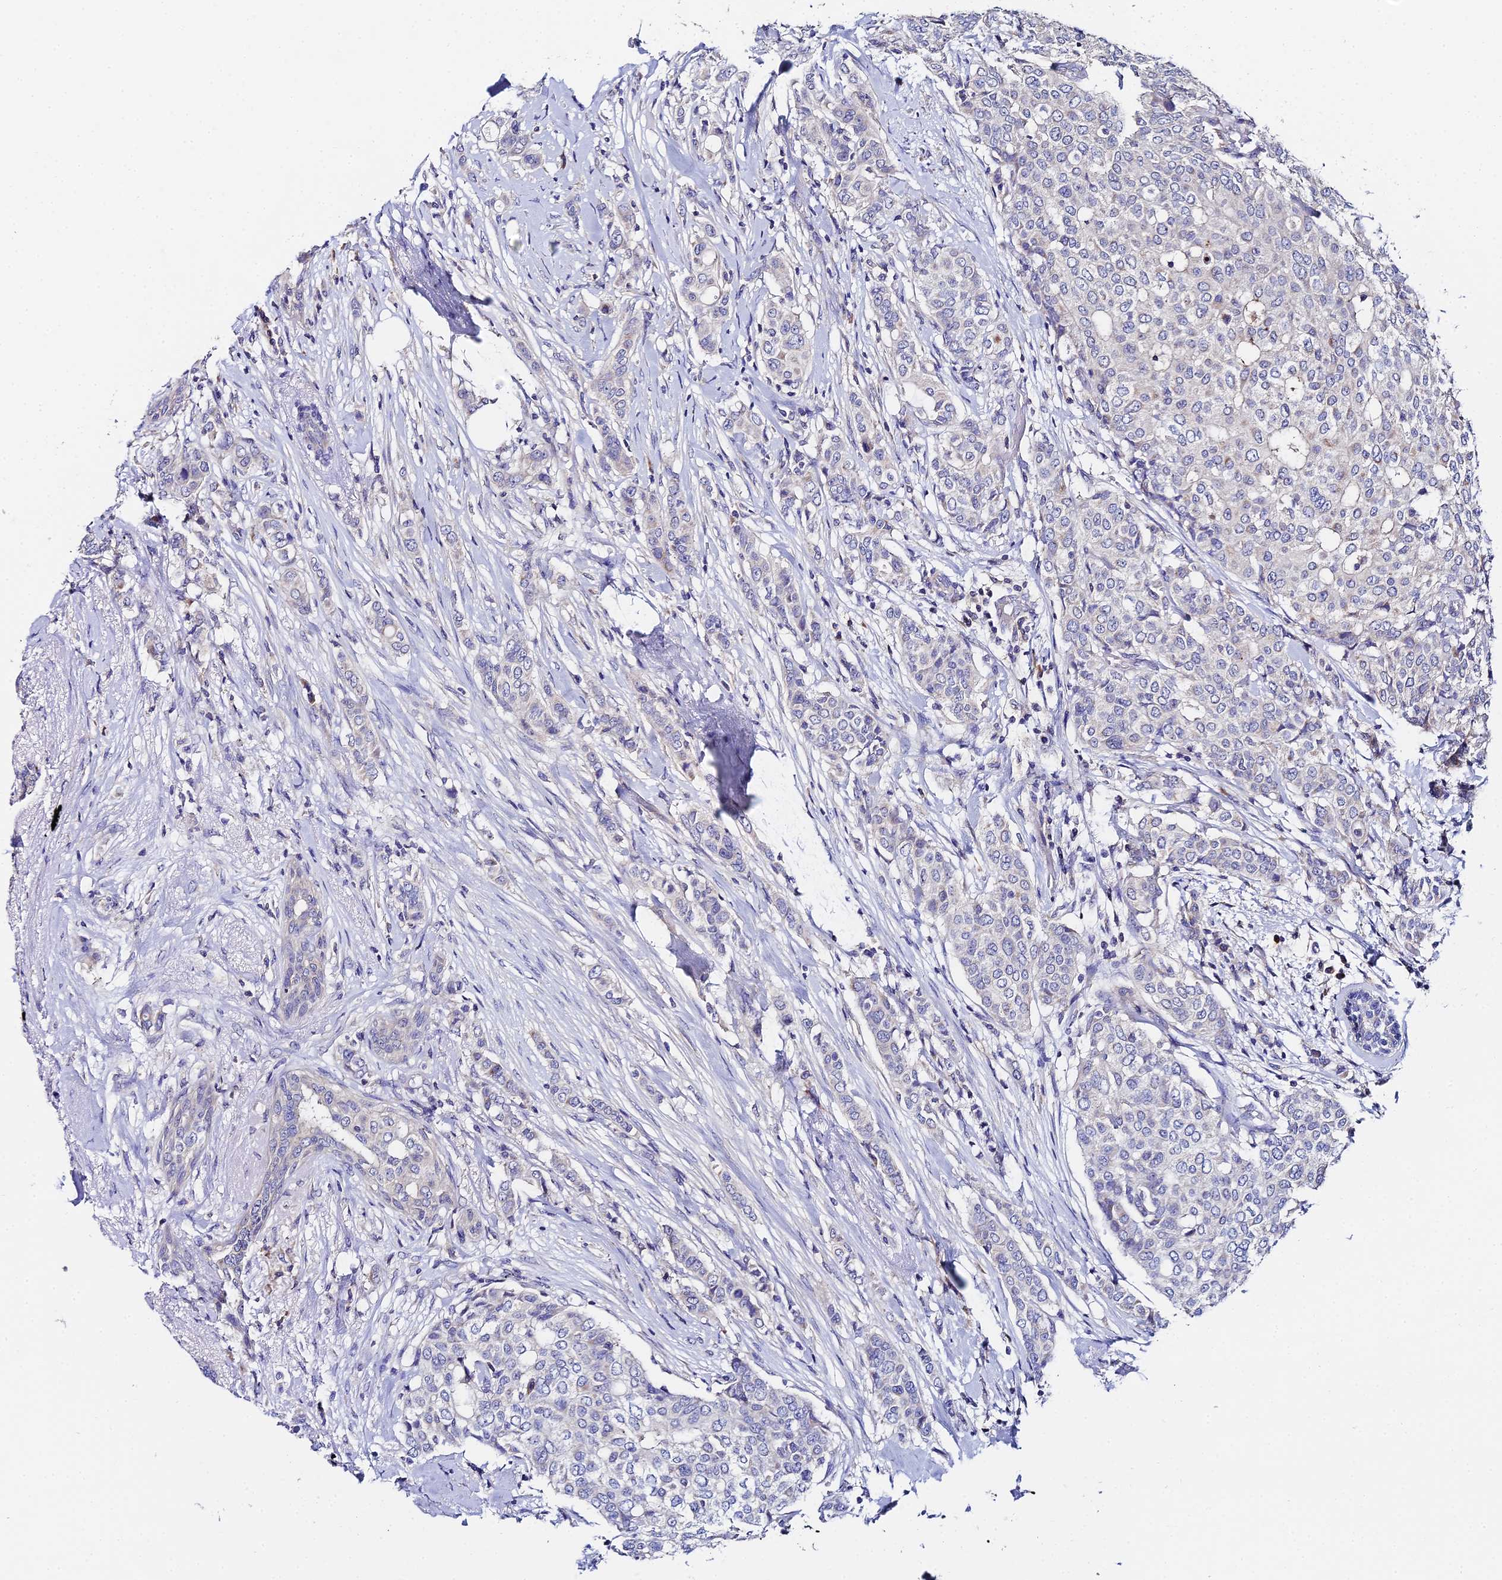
{"staining": {"intensity": "negative", "quantity": "none", "location": "none"}, "tissue": "breast cancer", "cell_type": "Tumor cells", "image_type": "cancer", "snomed": [{"axis": "morphology", "description": "Lobular carcinoma"}, {"axis": "topography", "description": "Breast"}], "caption": "A high-resolution histopathology image shows IHC staining of breast lobular carcinoma, which reveals no significant positivity in tumor cells. Nuclei are stained in blue.", "gene": "UBE2L3", "patient": {"sex": "female", "age": 51}}